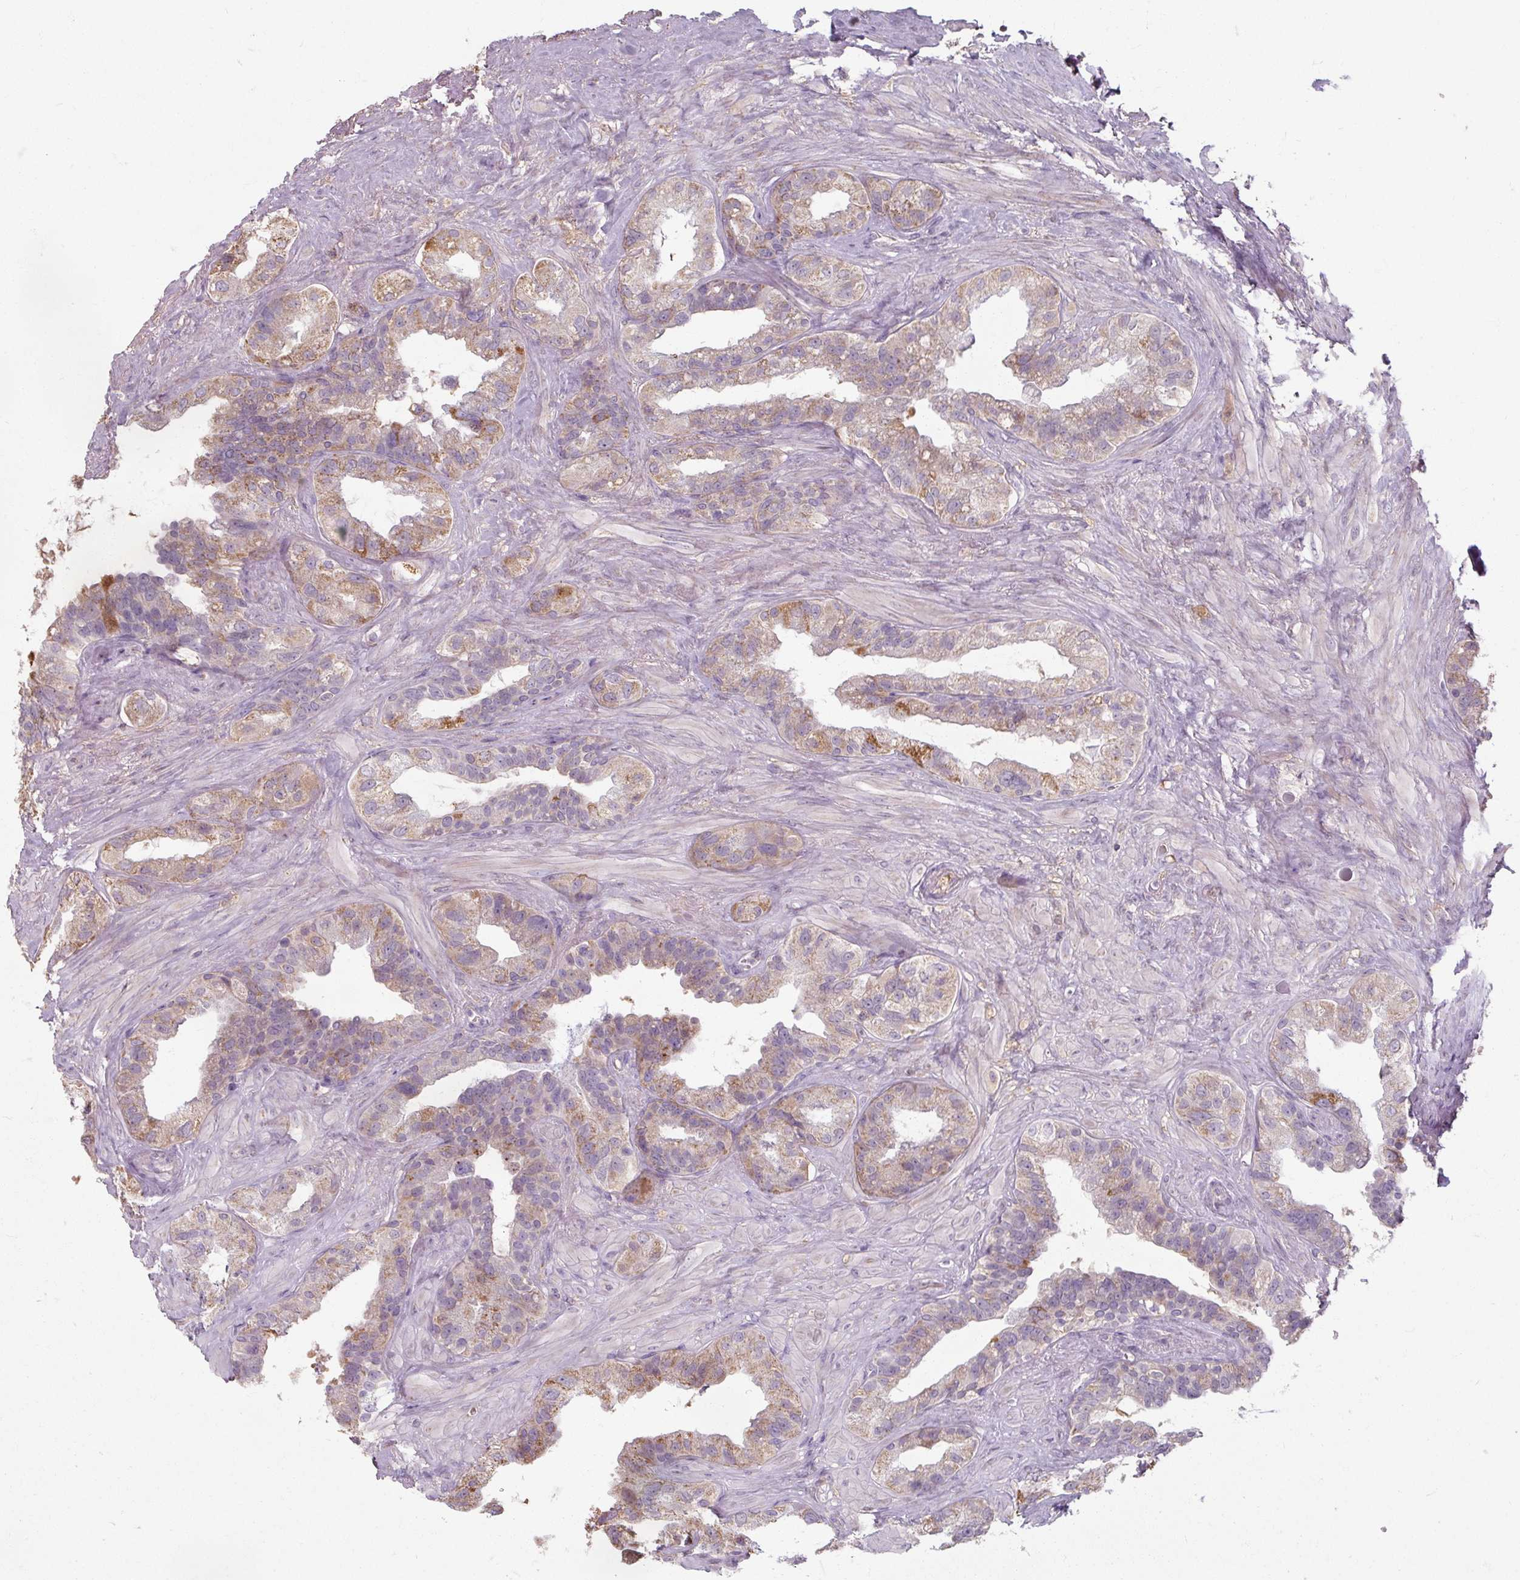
{"staining": {"intensity": "moderate", "quantity": ">75%", "location": "cytoplasmic/membranous"}, "tissue": "seminal vesicle", "cell_type": "Glandular cells", "image_type": "normal", "snomed": [{"axis": "morphology", "description": "Normal tissue, NOS"}, {"axis": "topography", "description": "Seminal veicle"}, {"axis": "topography", "description": "Peripheral nerve tissue"}], "caption": "Immunohistochemistry (IHC) staining of benign seminal vesicle, which demonstrates medium levels of moderate cytoplasmic/membranous expression in about >75% of glandular cells indicating moderate cytoplasmic/membranous protein expression. The staining was performed using DAB (brown) for protein detection and nuclei were counterstained in hematoxylin (blue).", "gene": "TSEN54", "patient": {"sex": "male", "age": 76}}